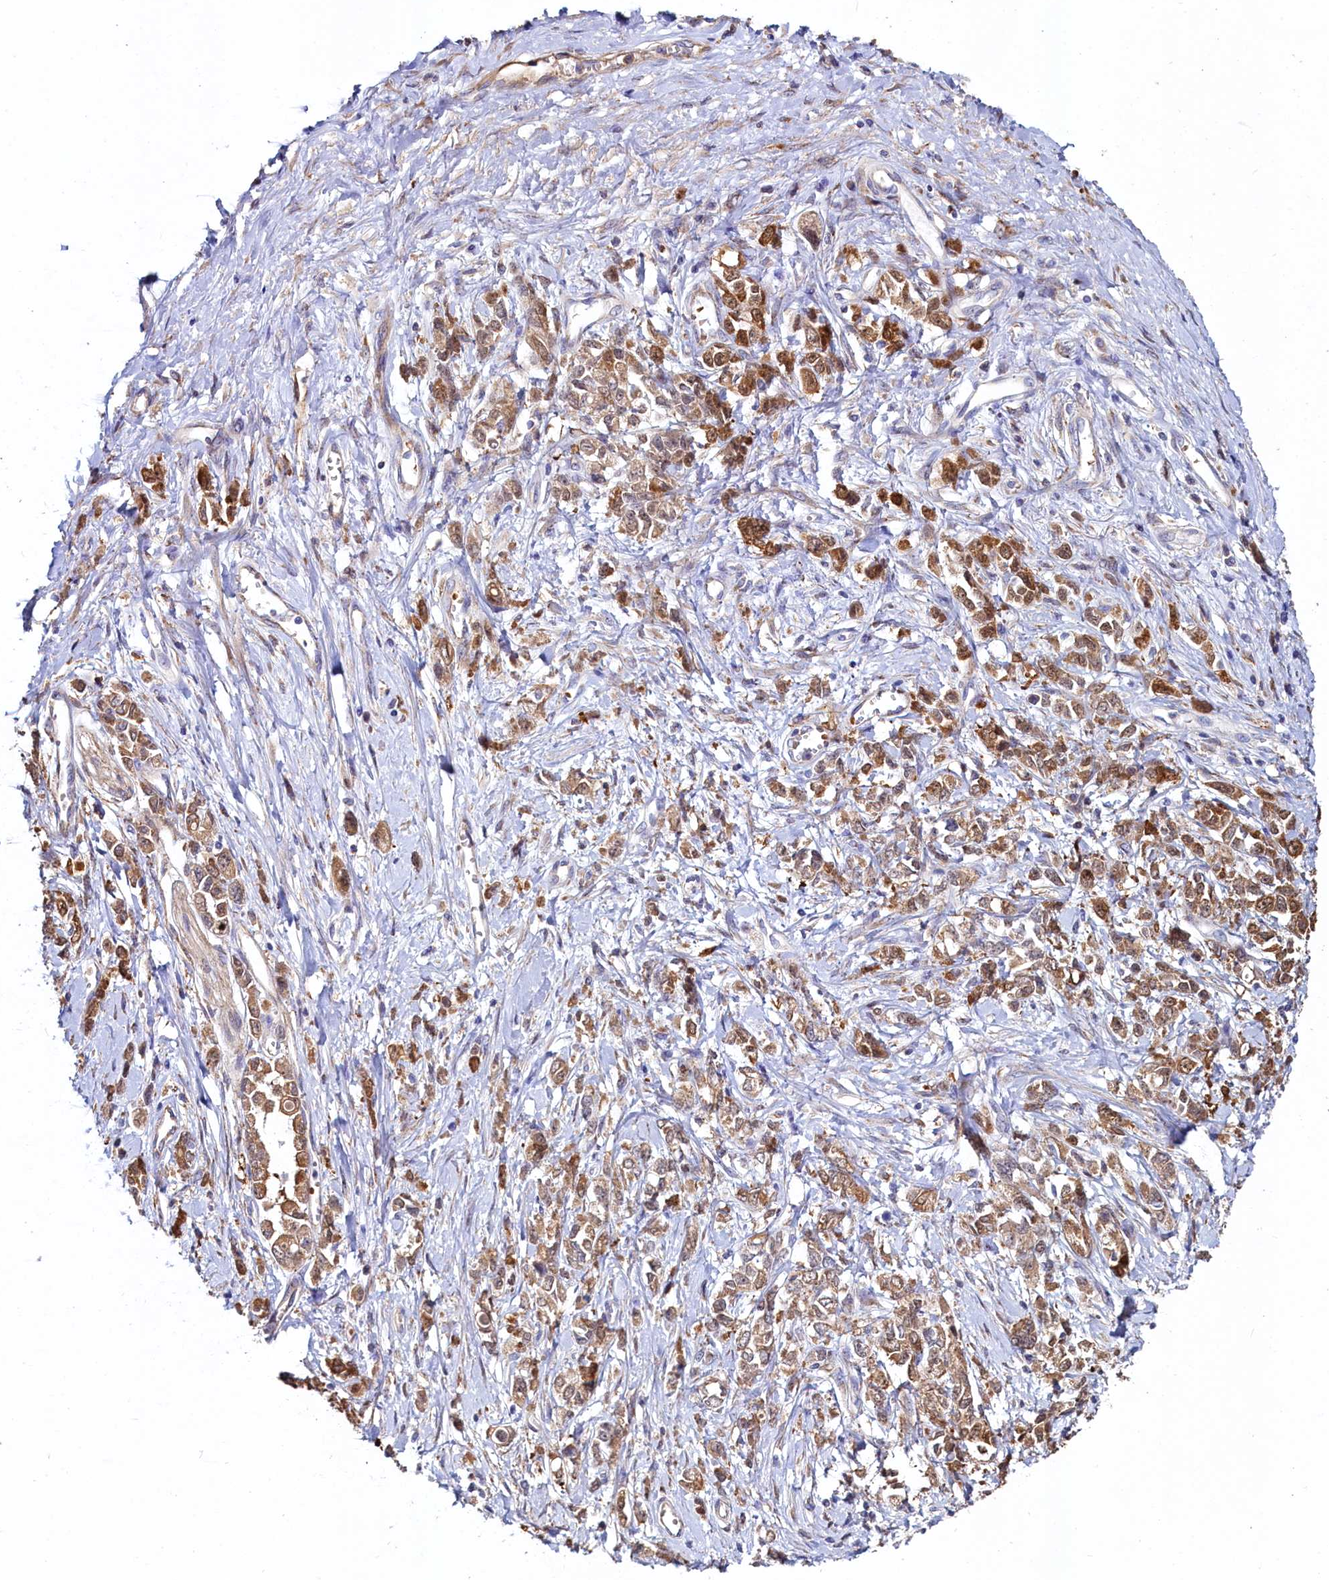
{"staining": {"intensity": "moderate", "quantity": ">75%", "location": "cytoplasmic/membranous"}, "tissue": "stomach cancer", "cell_type": "Tumor cells", "image_type": "cancer", "snomed": [{"axis": "morphology", "description": "Adenocarcinoma, NOS"}, {"axis": "topography", "description": "Stomach"}], "caption": "Protein staining by immunohistochemistry (IHC) reveals moderate cytoplasmic/membranous positivity in about >75% of tumor cells in stomach adenocarcinoma. (brown staining indicates protein expression, while blue staining denotes nuclei).", "gene": "ASTE1", "patient": {"sex": "female", "age": 76}}